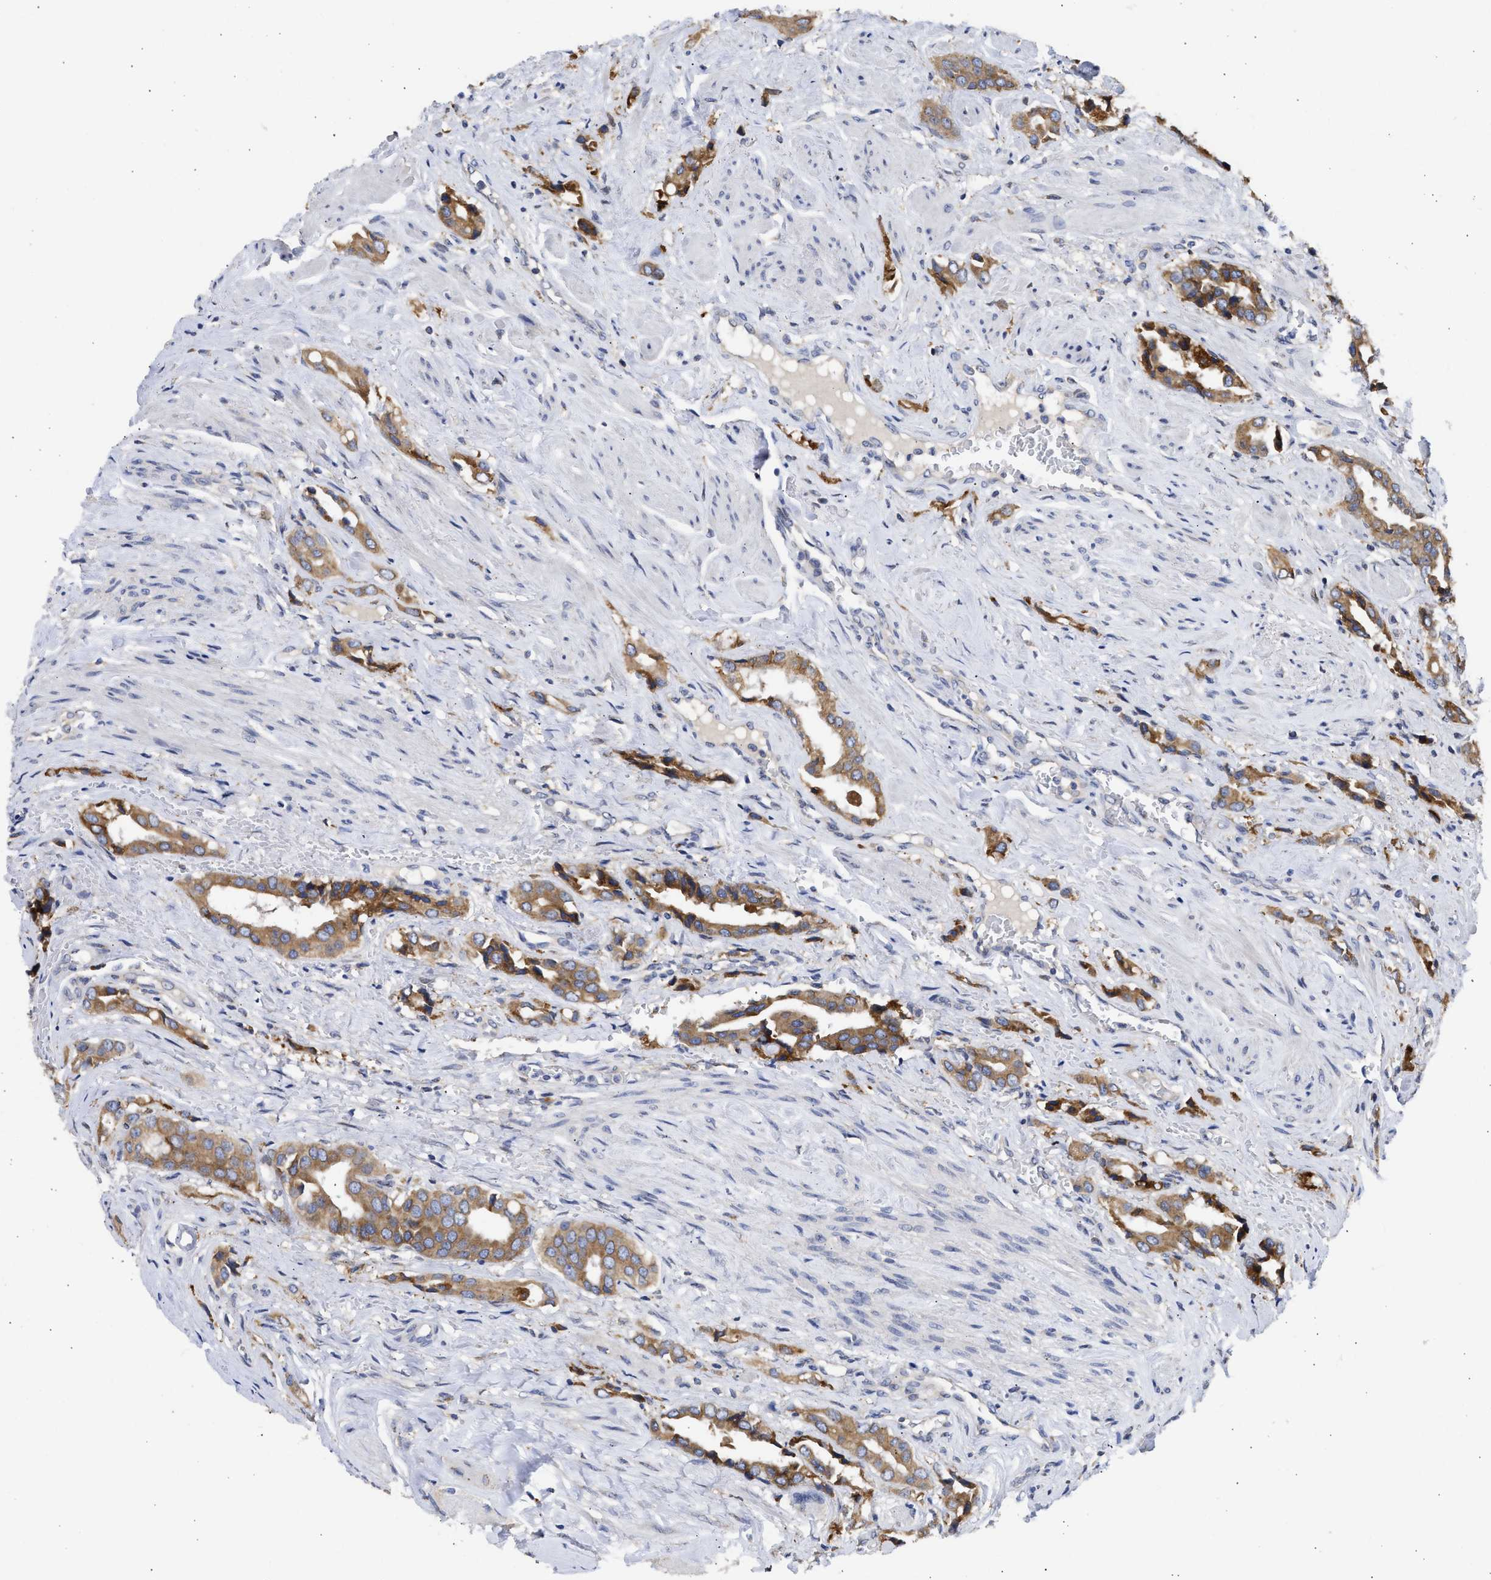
{"staining": {"intensity": "moderate", "quantity": ">75%", "location": "cytoplasmic/membranous"}, "tissue": "prostate cancer", "cell_type": "Tumor cells", "image_type": "cancer", "snomed": [{"axis": "morphology", "description": "Adenocarcinoma, High grade"}, {"axis": "topography", "description": "Prostate"}], "caption": "Tumor cells demonstrate moderate cytoplasmic/membranous staining in about >75% of cells in adenocarcinoma (high-grade) (prostate).", "gene": "TMED1", "patient": {"sex": "male", "age": 52}}